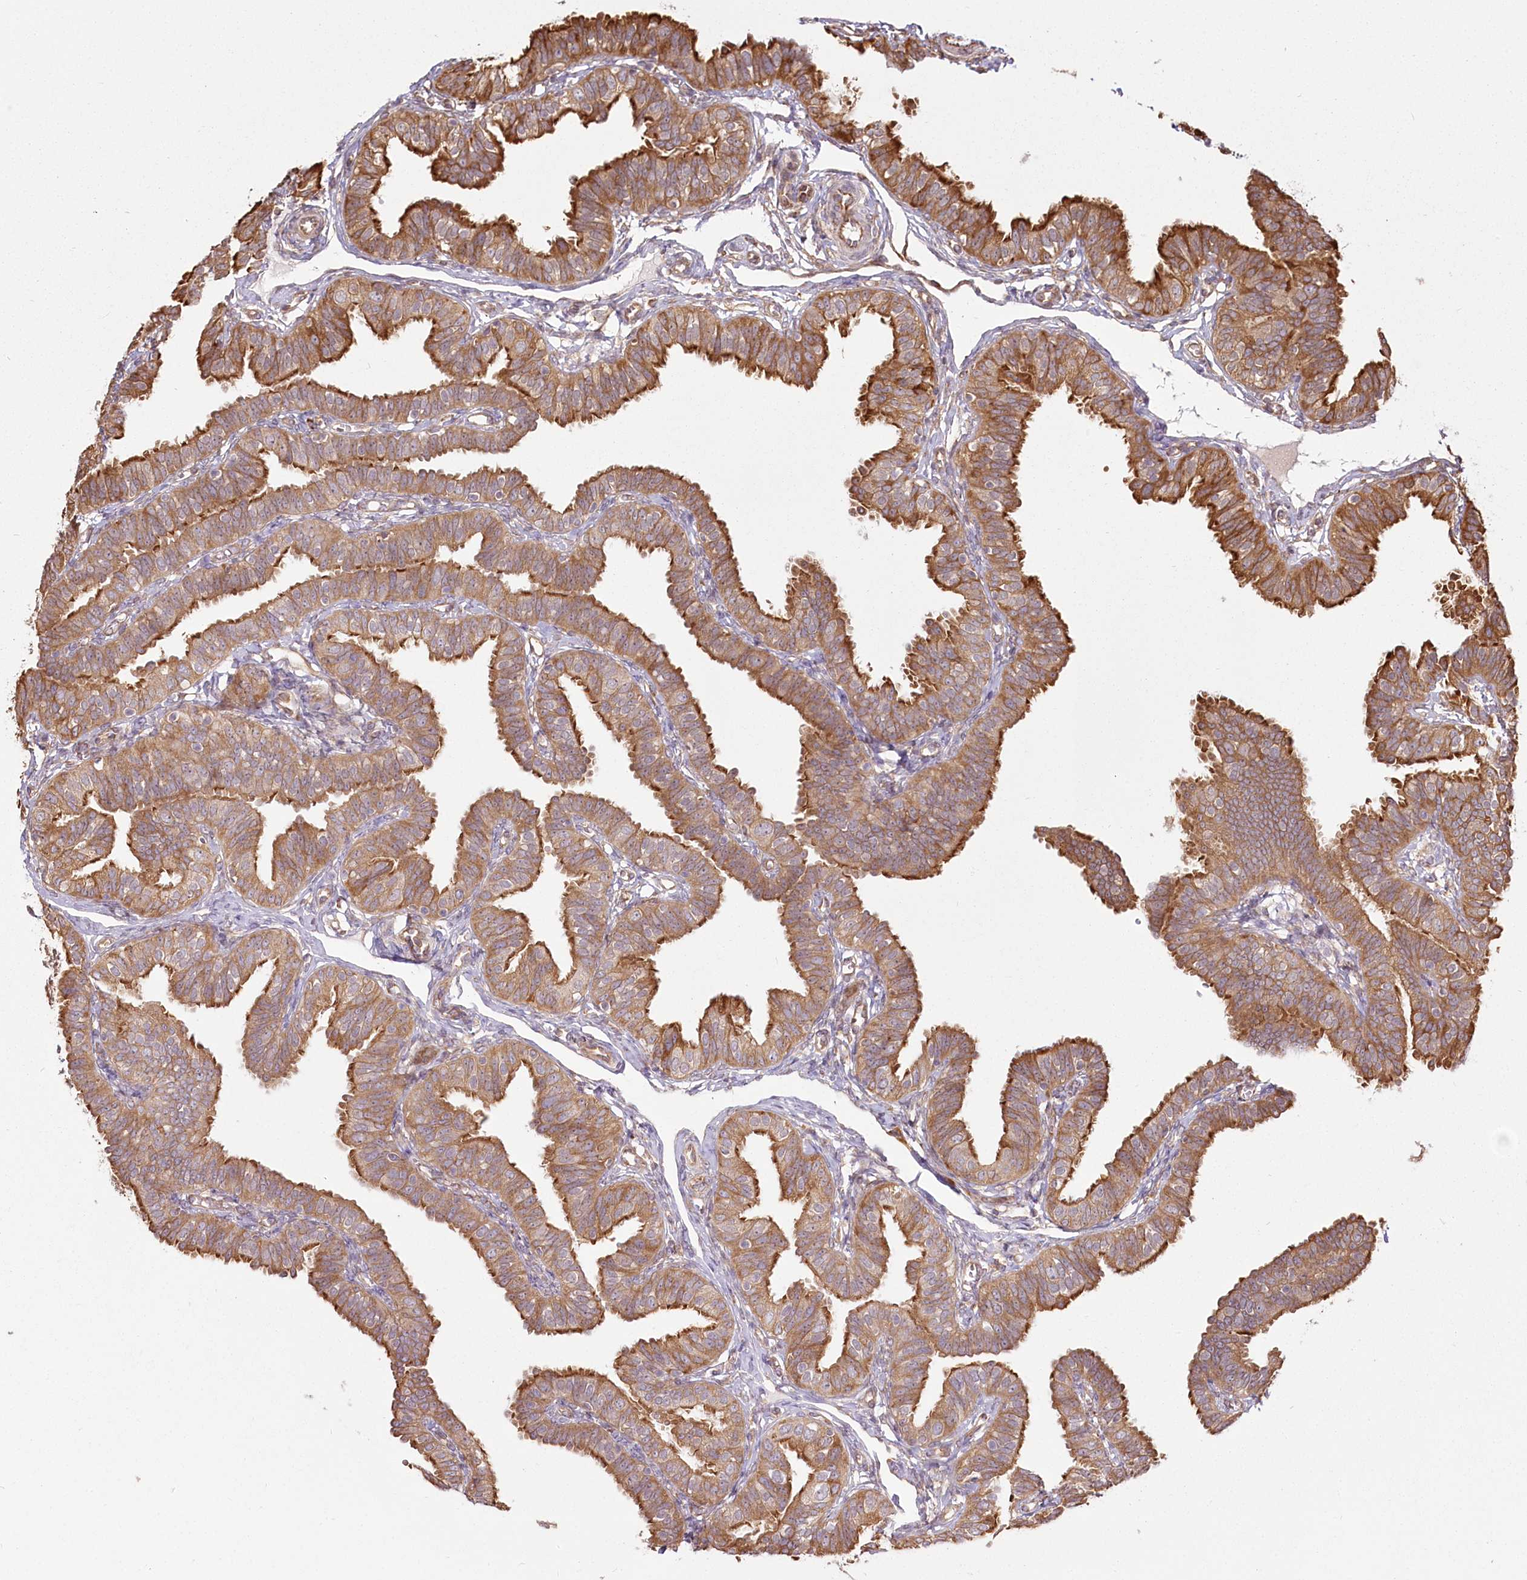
{"staining": {"intensity": "moderate", "quantity": ">75%", "location": "cytoplasmic/membranous"}, "tissue": "fallopian tube", "cell_type": "Glandular cells", "image_type": "normal", "snomed": [{"axis": "morphology", "description": "Normal tissue, NOS"}, {"axis": "topography", "description": "Fallopian tube"}], "caption": "Immunohistochemistry (IHC) (DAB) staining of unremarkable fallopian tube shows moderate cytoplasmic/membranous protein staining in approximately >75% of glandular cells. The protein of interest is shown in brown color, while the nuclei are stained blue.", "gene": "FAM13A", "patient": {"sex": "female", "age": 35}}